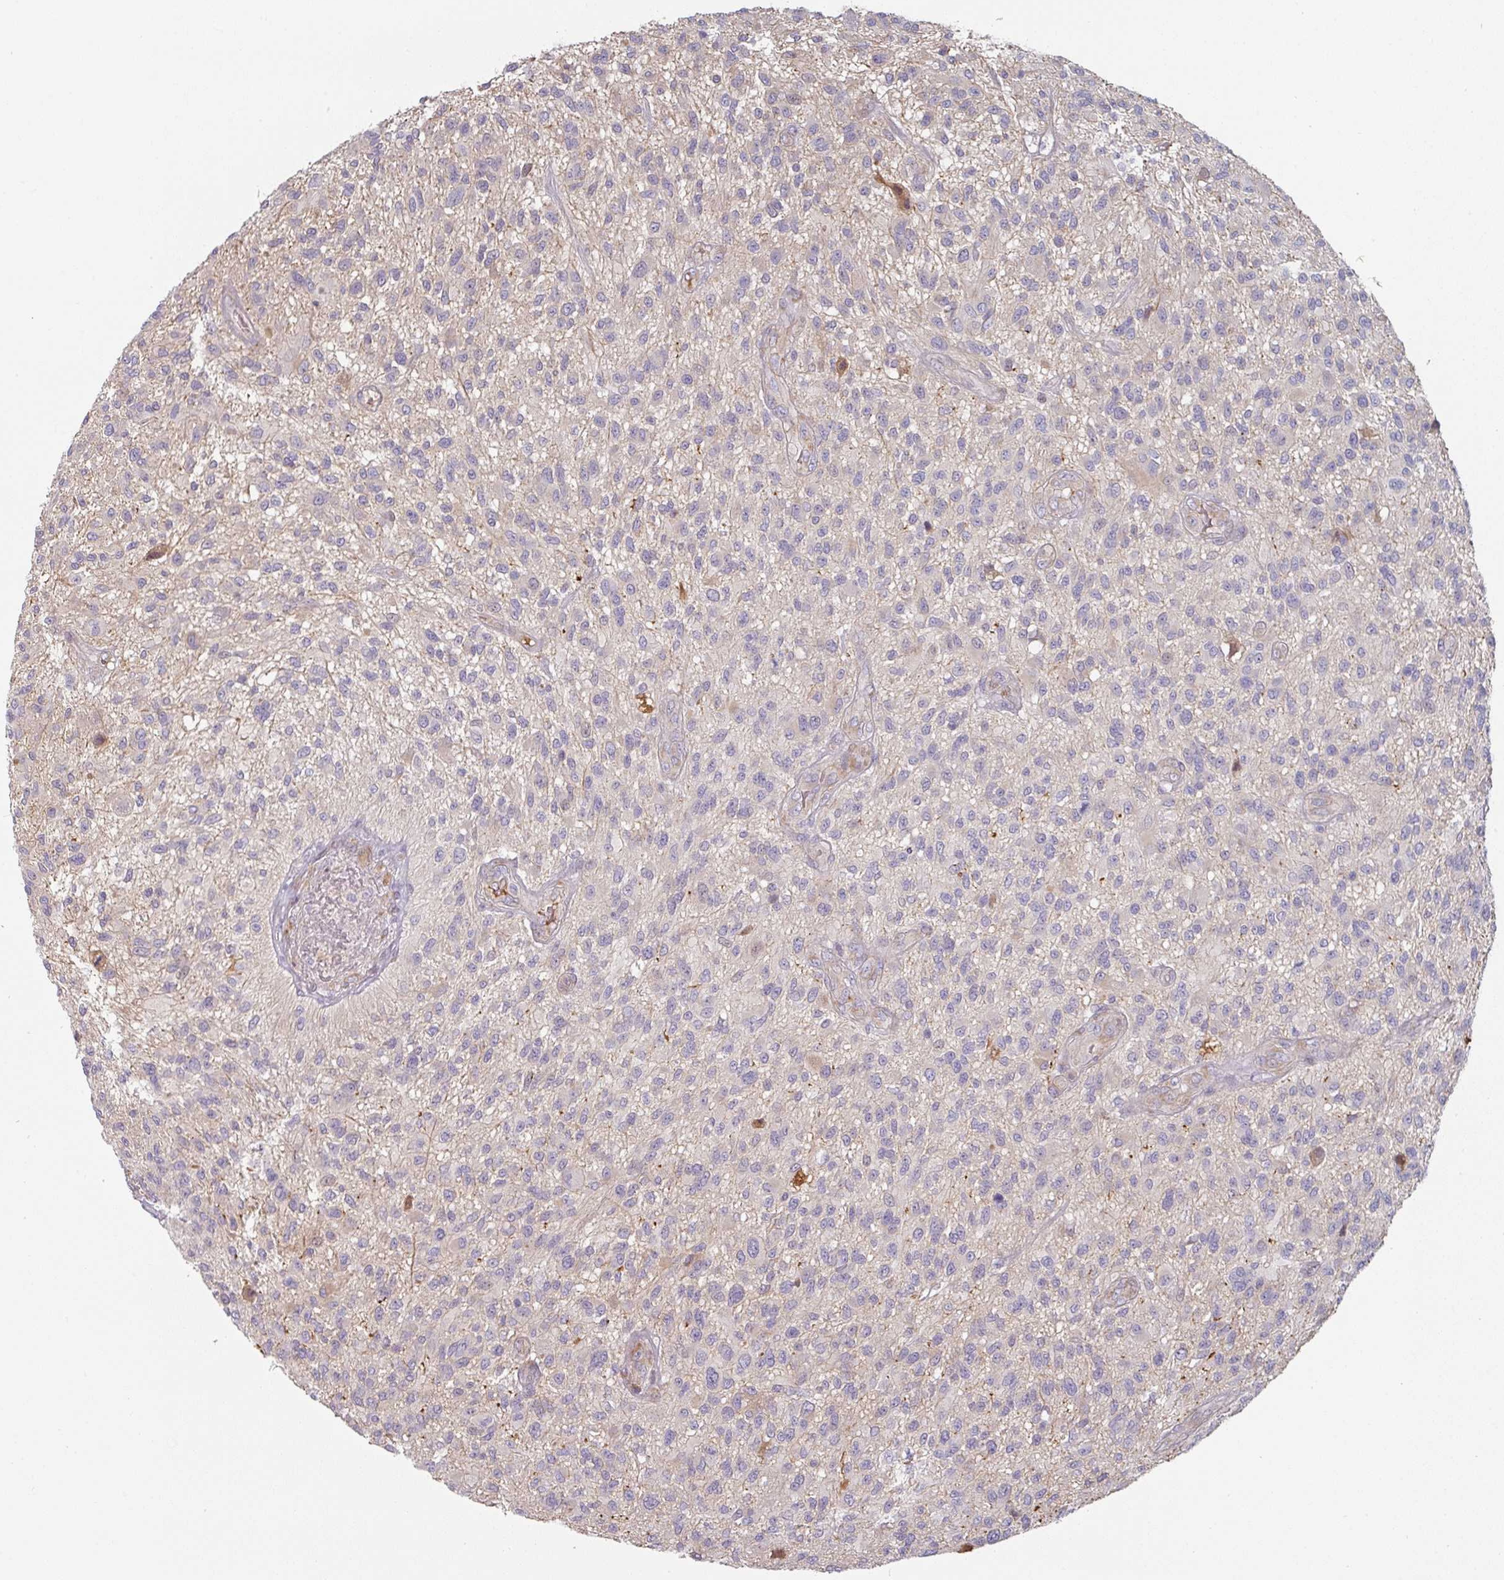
{"staining": {"intensity": "negative", "quantity": "none", "location": "none"}, "tissue": "glioma", "cell_type": "Tumor cells", "image_type": "cancer", "snomed": [{"axis": "morphology", "description": "Glioma, malignant, High grade"}, {"axis": "topography", "description": "Brain"}], "caption": "The immunohistochemistry histopathology image has no significant positivity in tumor cells of malignant glioma (high-grade) tissue.", "gene": "CEP78", "patient": {"sex": "male", "age": 47}}